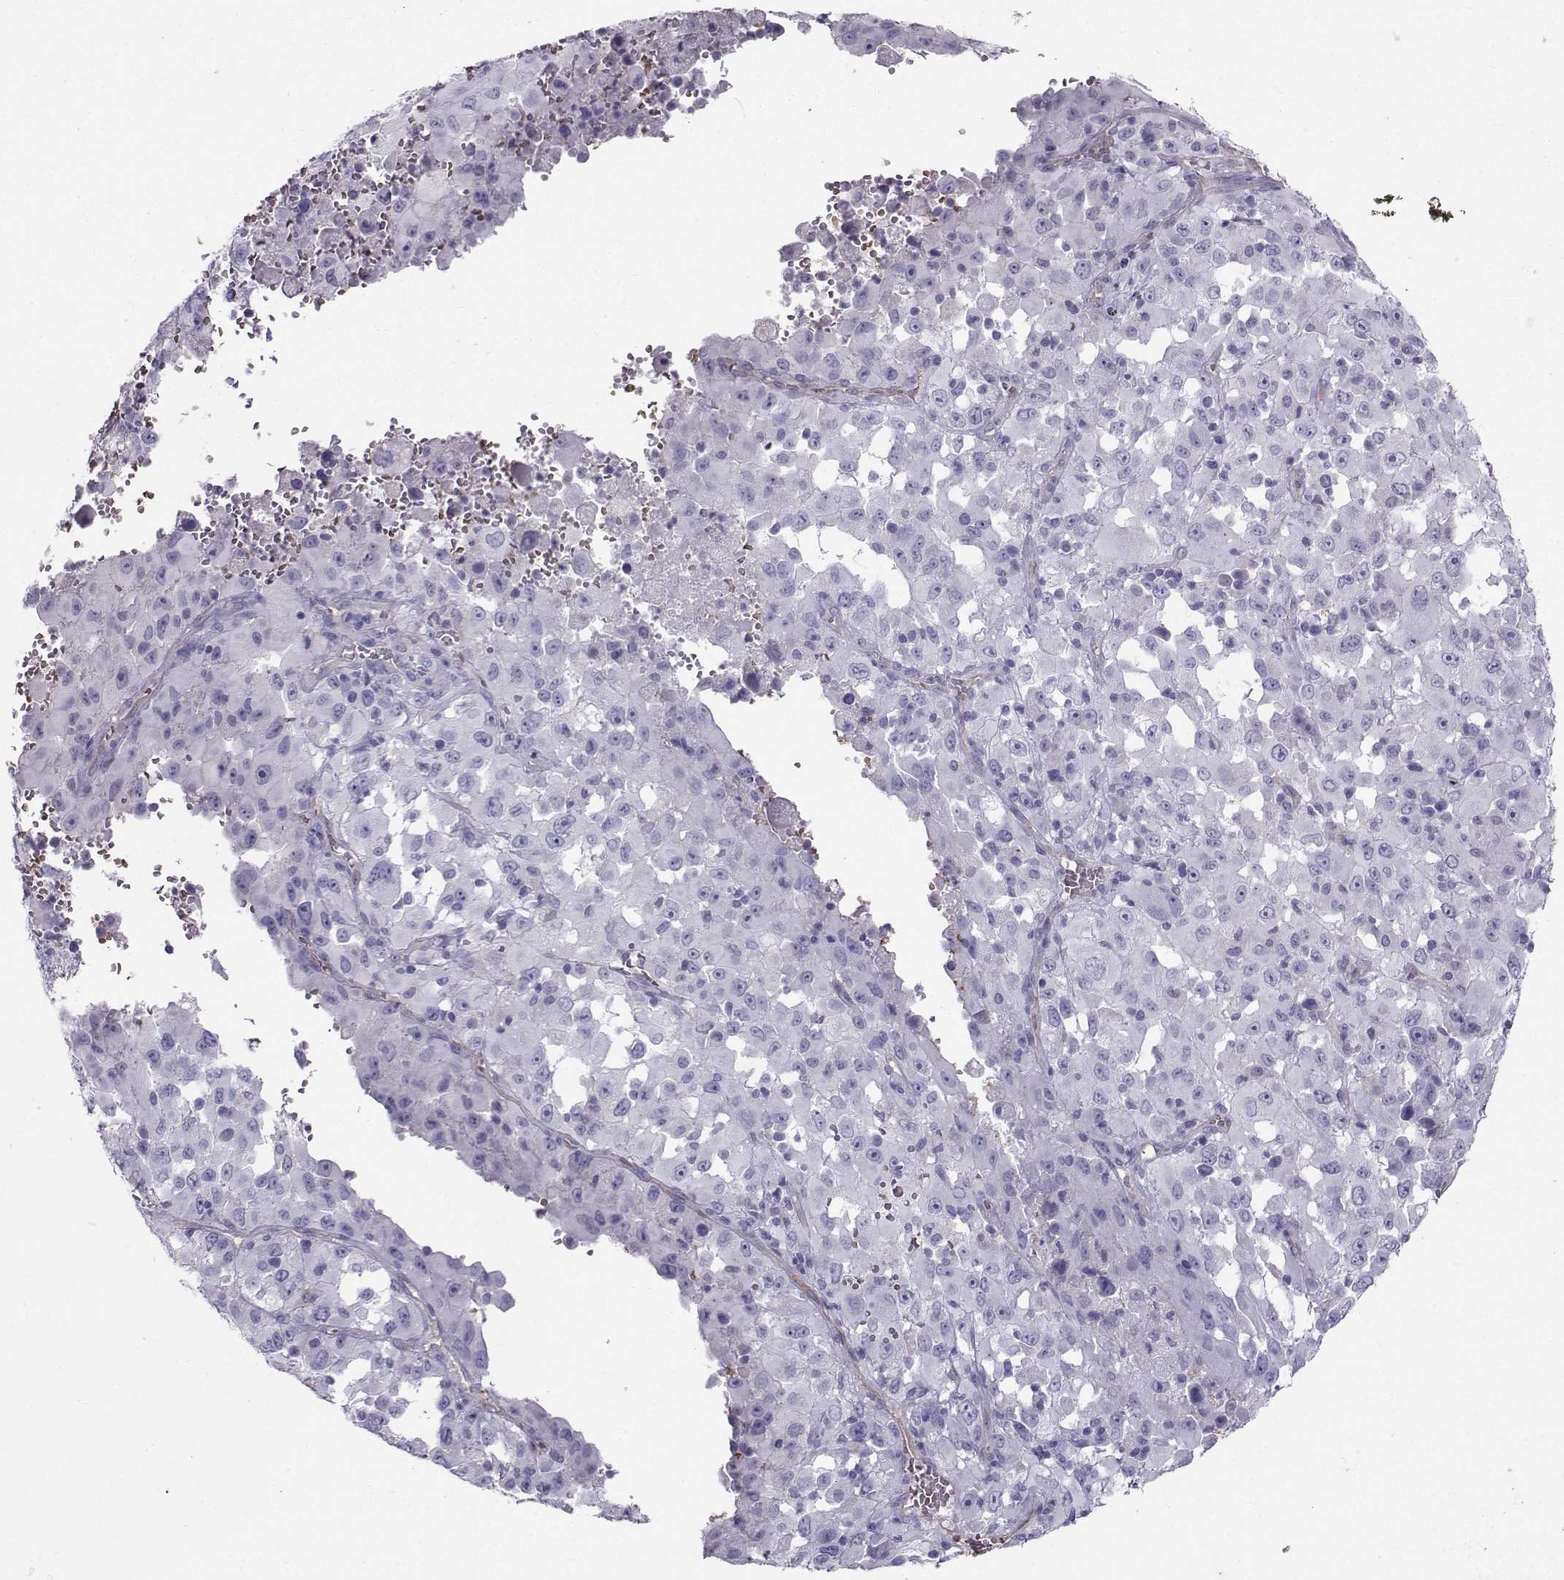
{"staining": {"intensity": "negative", "quantity": "none", "location": "none"}, "tissue": "melanoma", "cell_type": "Tumor cells", "image_type": "cancer", "snomed": [{"axis": "morphology", "description": "Malignant melanoma, Metastatic site"}, {"axis": "topography", "description": "Soft tissue"}], "caption": "Tumor cells show no significant staining in malignant melanoma (metastatic site).", "gene": "CLUL1", "patient": {"sex": "male", "age": 50}}